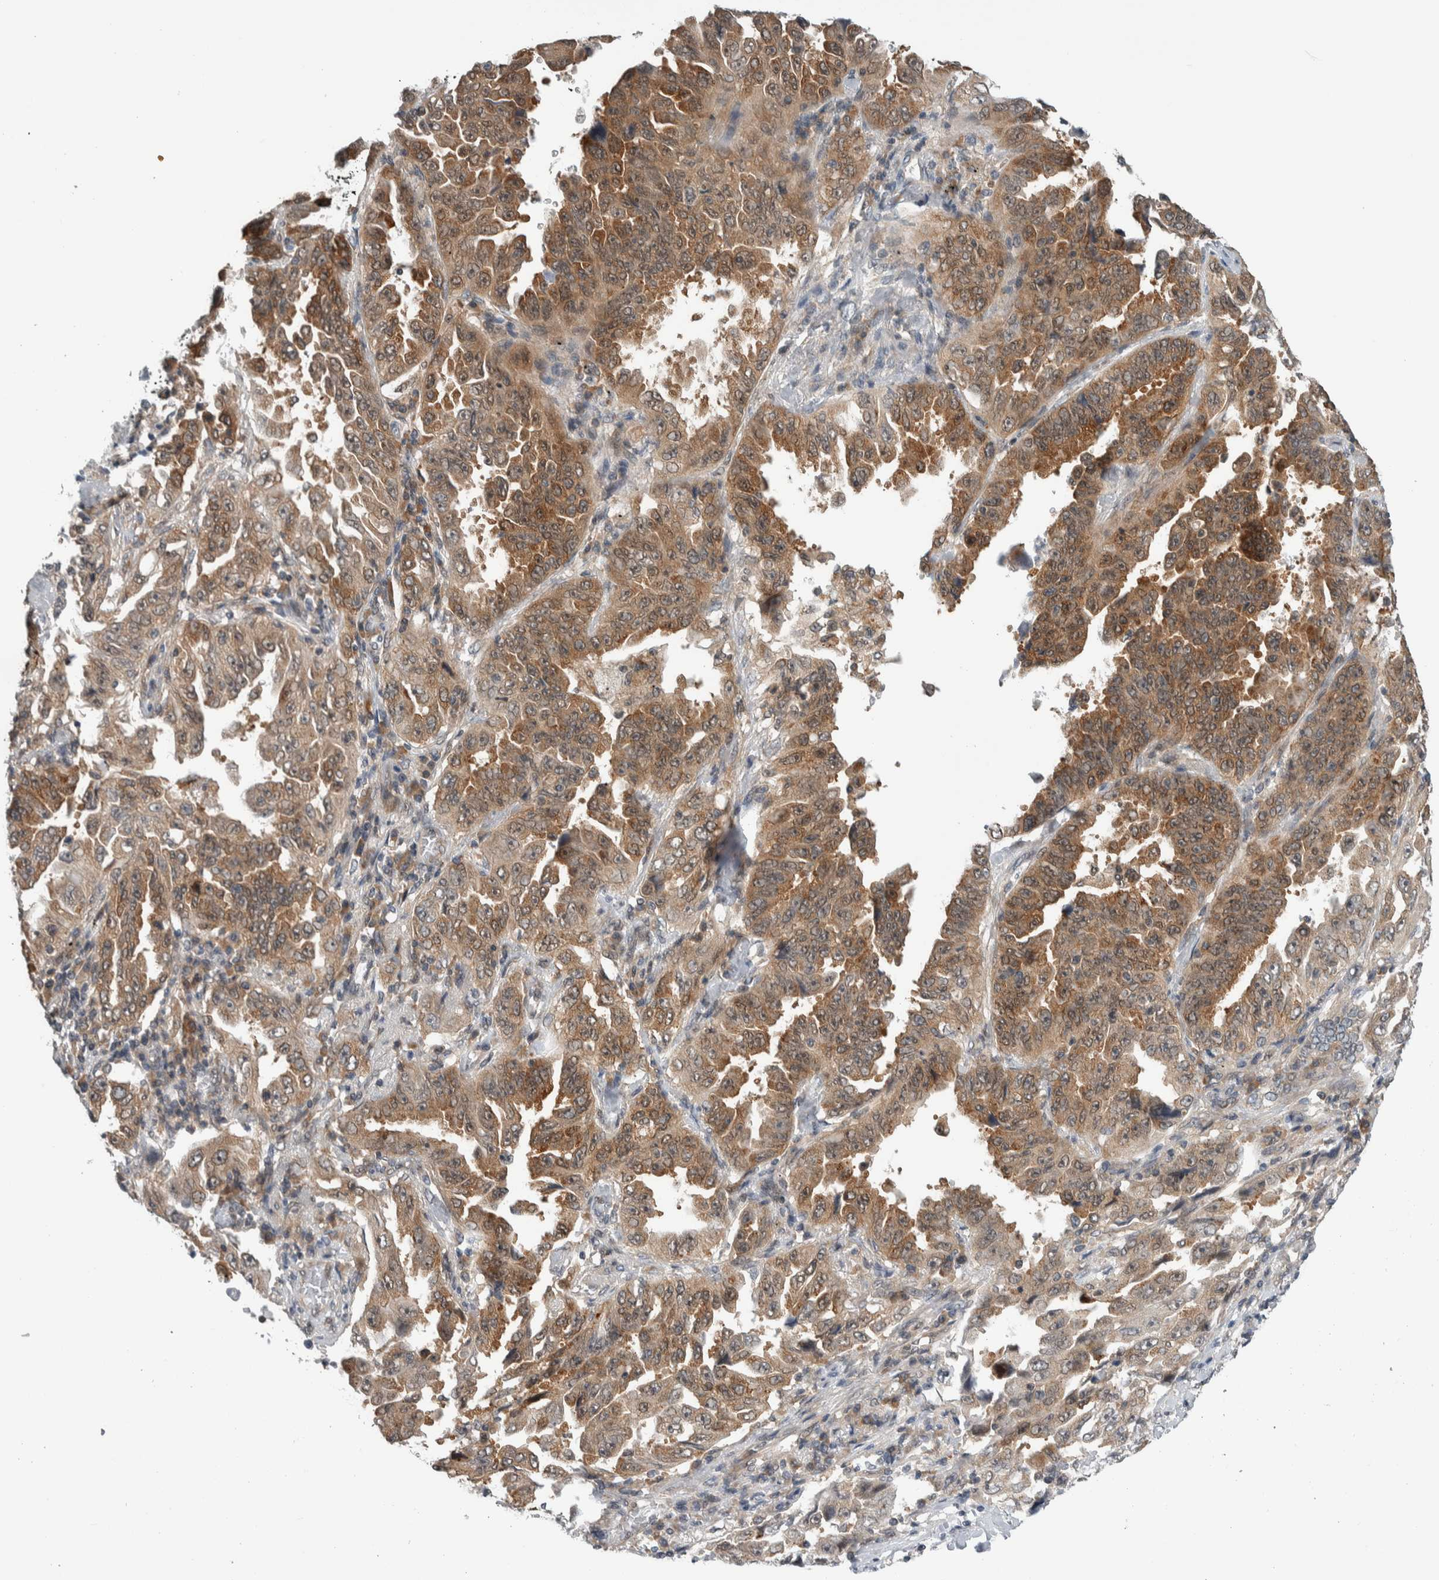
{"staining": {"intensity": "moderate", "quantity": ">75%", "location": "cytoplasmic/membranous"}, "tissue": "lung cancer", "cell_type": "Tumor cells", "image_type": "cancer", "snomed": [{"axis": "morphology", "description": "Adenocarcinoma, NOS"}, {"axis": "topography", "description": "Lung"}], "caption": "Immunohistochemistry of human lung cancer shows medium levels of moderate cytoplasmic/membranous staining in about >75% of tumor cells.", "gene": "CCDC43", "patient": {"sex": "female", "age": 51}}